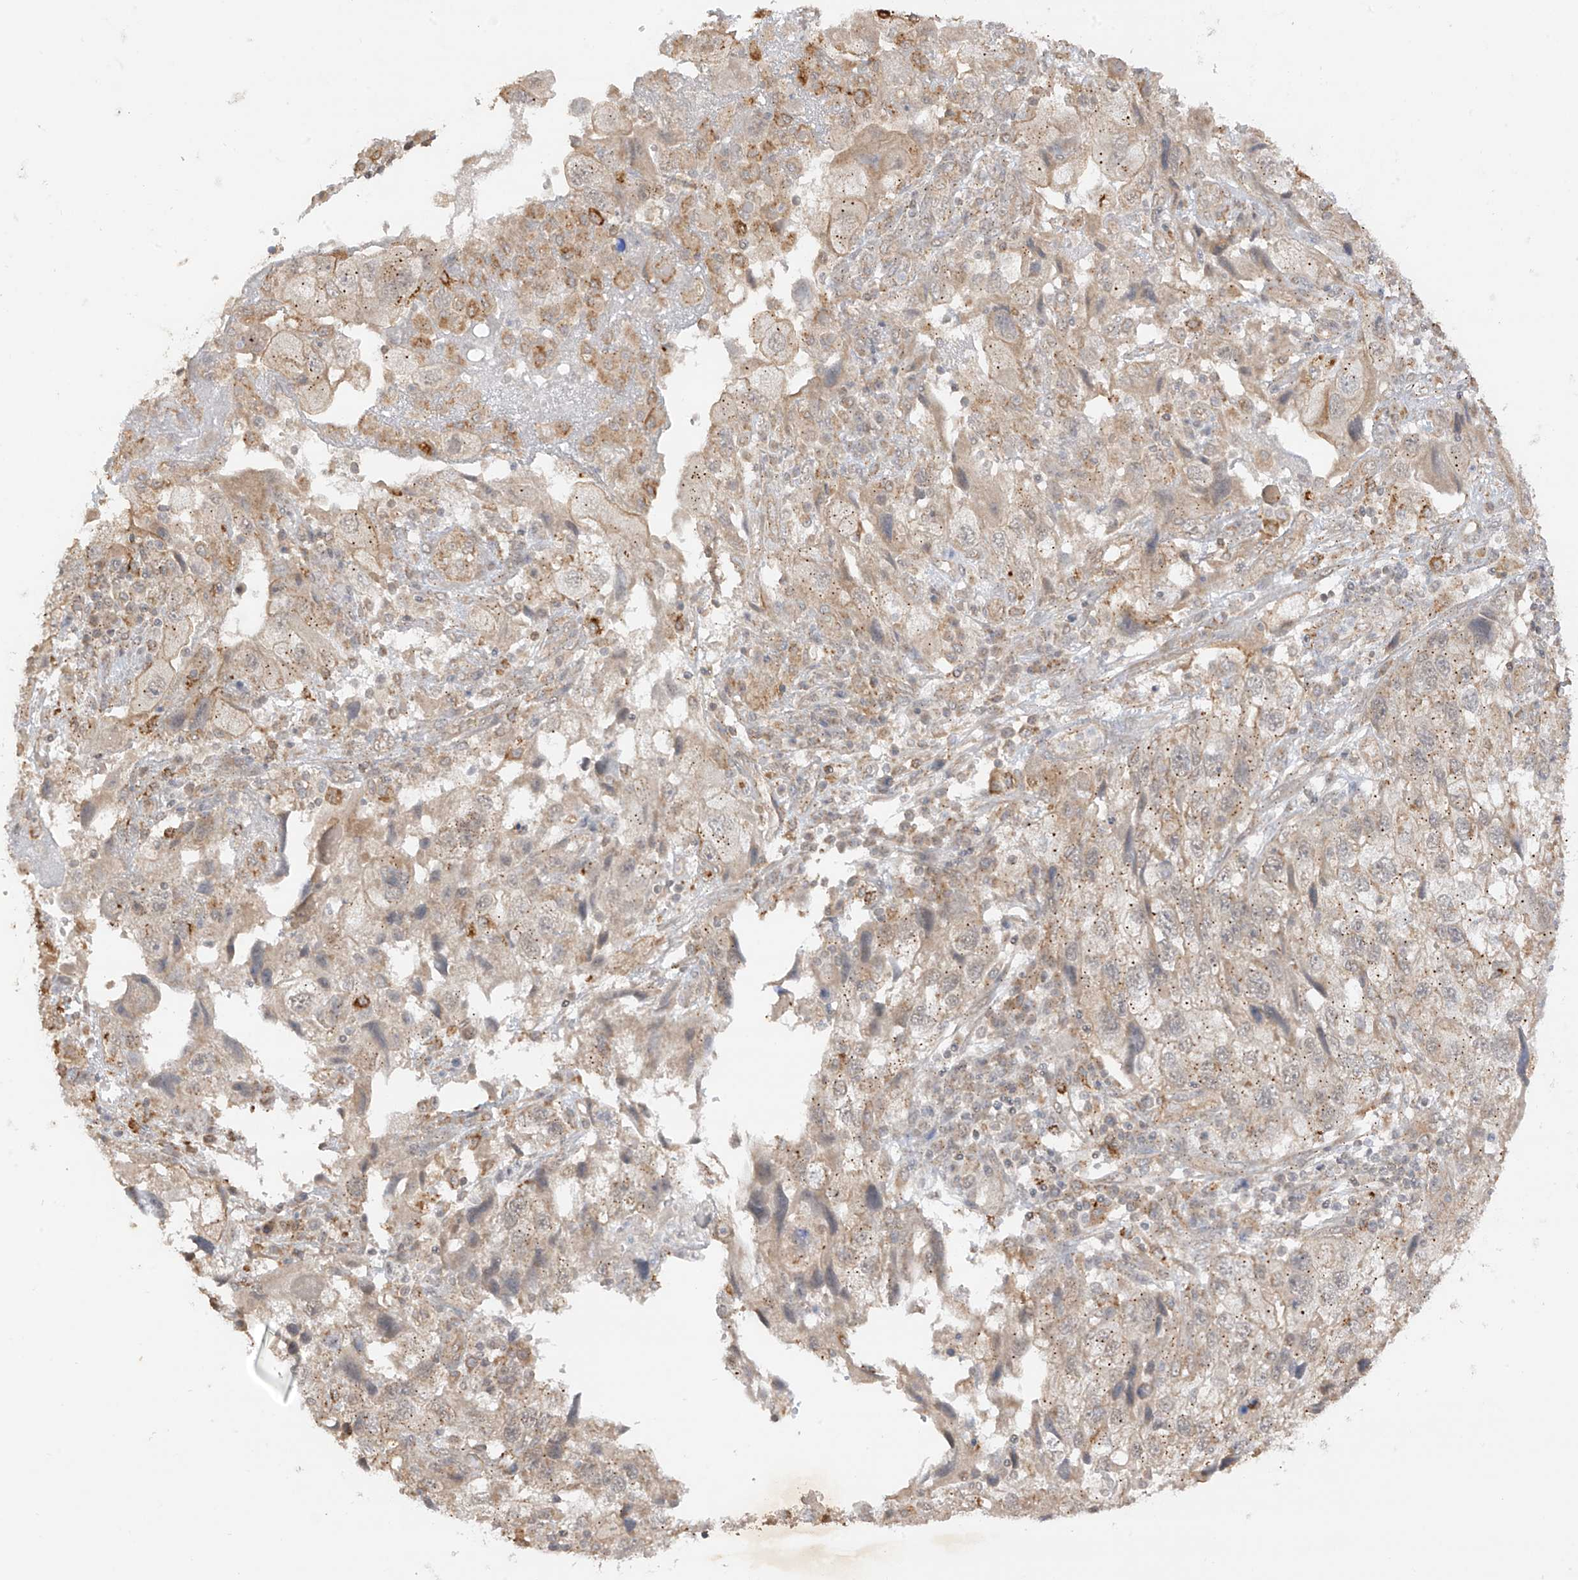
{"staining": {"intensity": "moderate", "quantity": "25%-75%", "location": "cytoplasmic/membranous"}, "tissue": "endometrial cancer", "cell_type": "Tumor cells", "image_type": "cancer", "snomed": [{"axis": "morphology", "description": "Adenocarcinoma, NOS"}, {"axis": "topography", "description": "Endometrium"}], "caption": "The photomicrograph reveals staining of endometrial cancer, revealing moderate cytoplasmic/membranous protein expression (brown color) within tumor cells.", "gene": "N4BP3", "patient": {"sex": "female", "age": 49}}